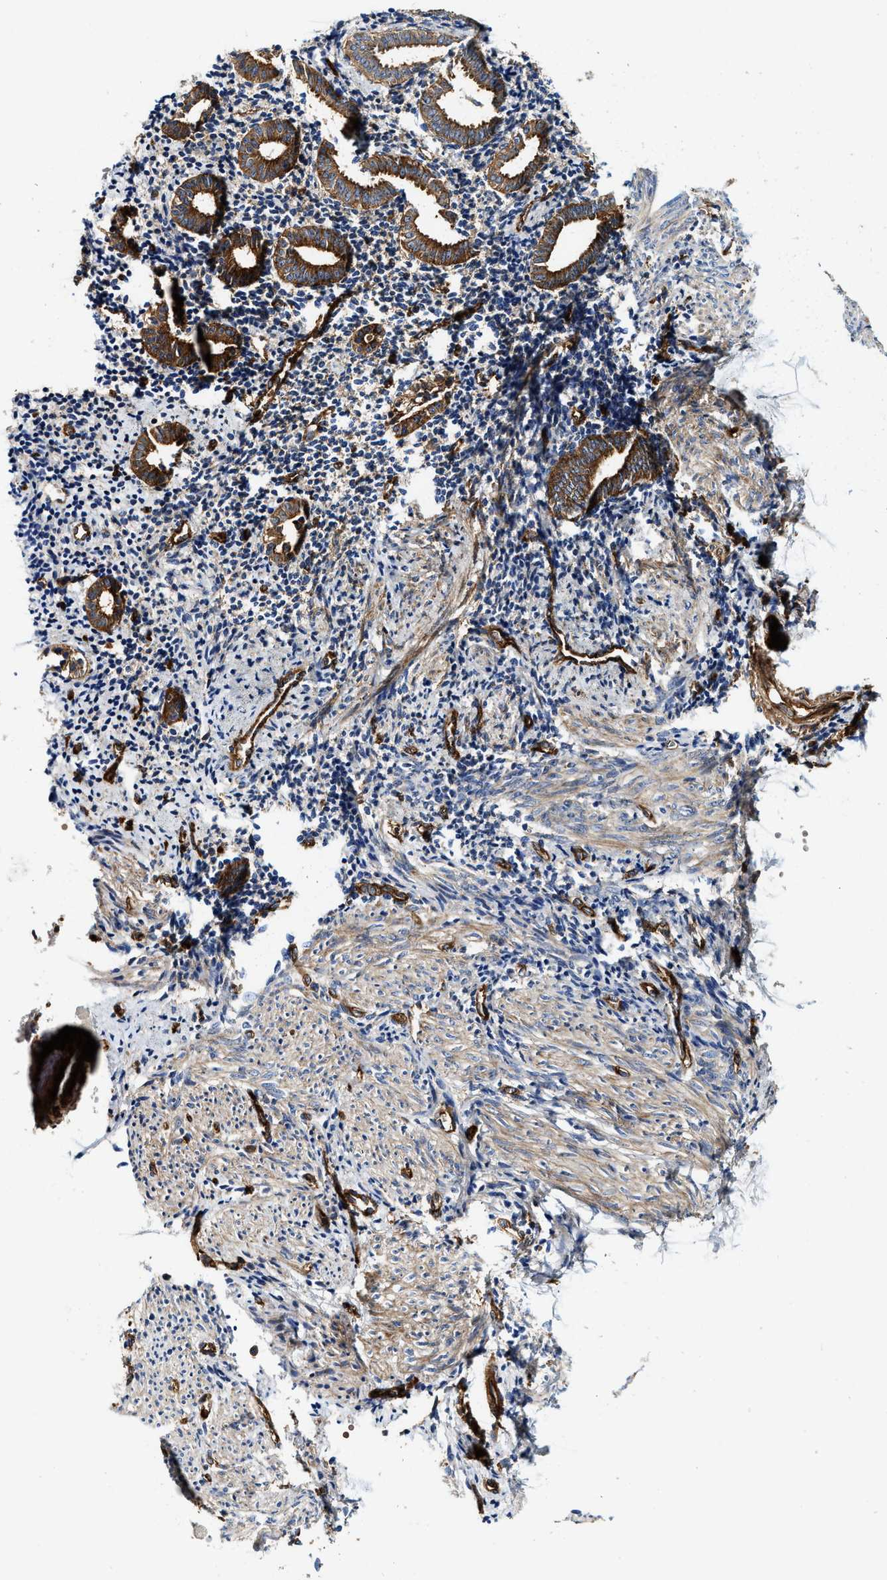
{"staining": {"intensity": "moderate", "quantity": "<25%", "location": "cytoplasmic/membranous"}, "tissue": "endometrium", "cell_type": "Cells in endometrial stroma", "image_type": "normal", "snomed": [{"axis": "morphology", "description": "Normal tissue, NOS"}, {"axis": "topography", "description": "Endometrium"}], "caption": "This image displays immunohistochemistry staining of unremarkable endometrium, with low moderate cytoplasmic/membranous positivity in about <25% of cells in endometrial stroma.", "gene": "HIP1", "patient": {"sex": "female", "age": 50}}